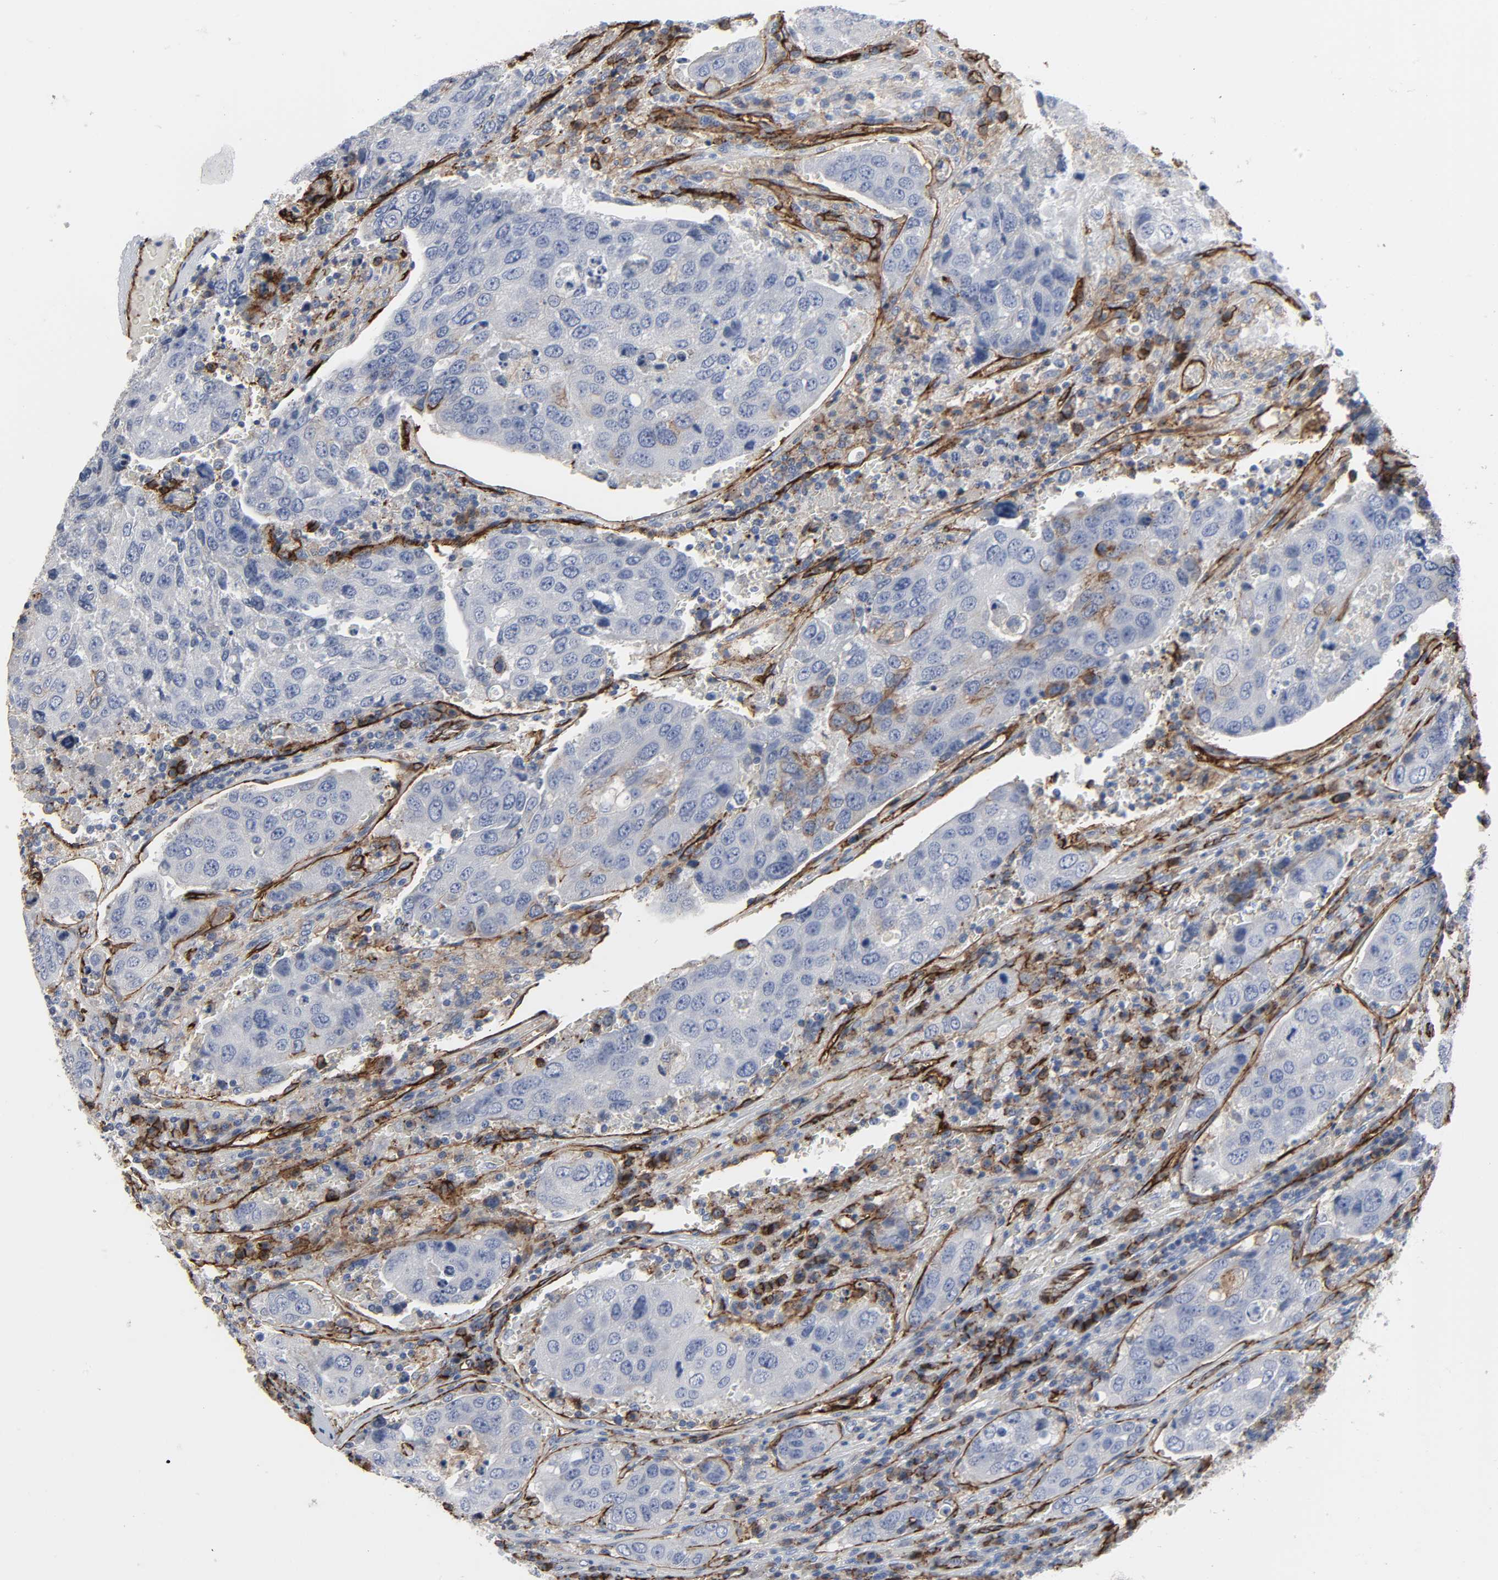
{"staining": {"intensity": "negative", "quantity": "none", "location": "none"}, "tissue": "urothelial cancer", "cell_type": "Tumor cells", "image_type": "cancer", "snomed": [{"axis": "morphology", "description": "Urothelial carcinoma, High grade"}, {"axis": "topography", "description": "Lymph node"}, {"axis": "topography", "description": "Urinary bladder"}], "caption": "Immunohistochemical staining of human urothelial cancer reveals no significant expression in tumor cells.", "gene": "PECAM1", "patient": {"sex": "male", "age": 51}}